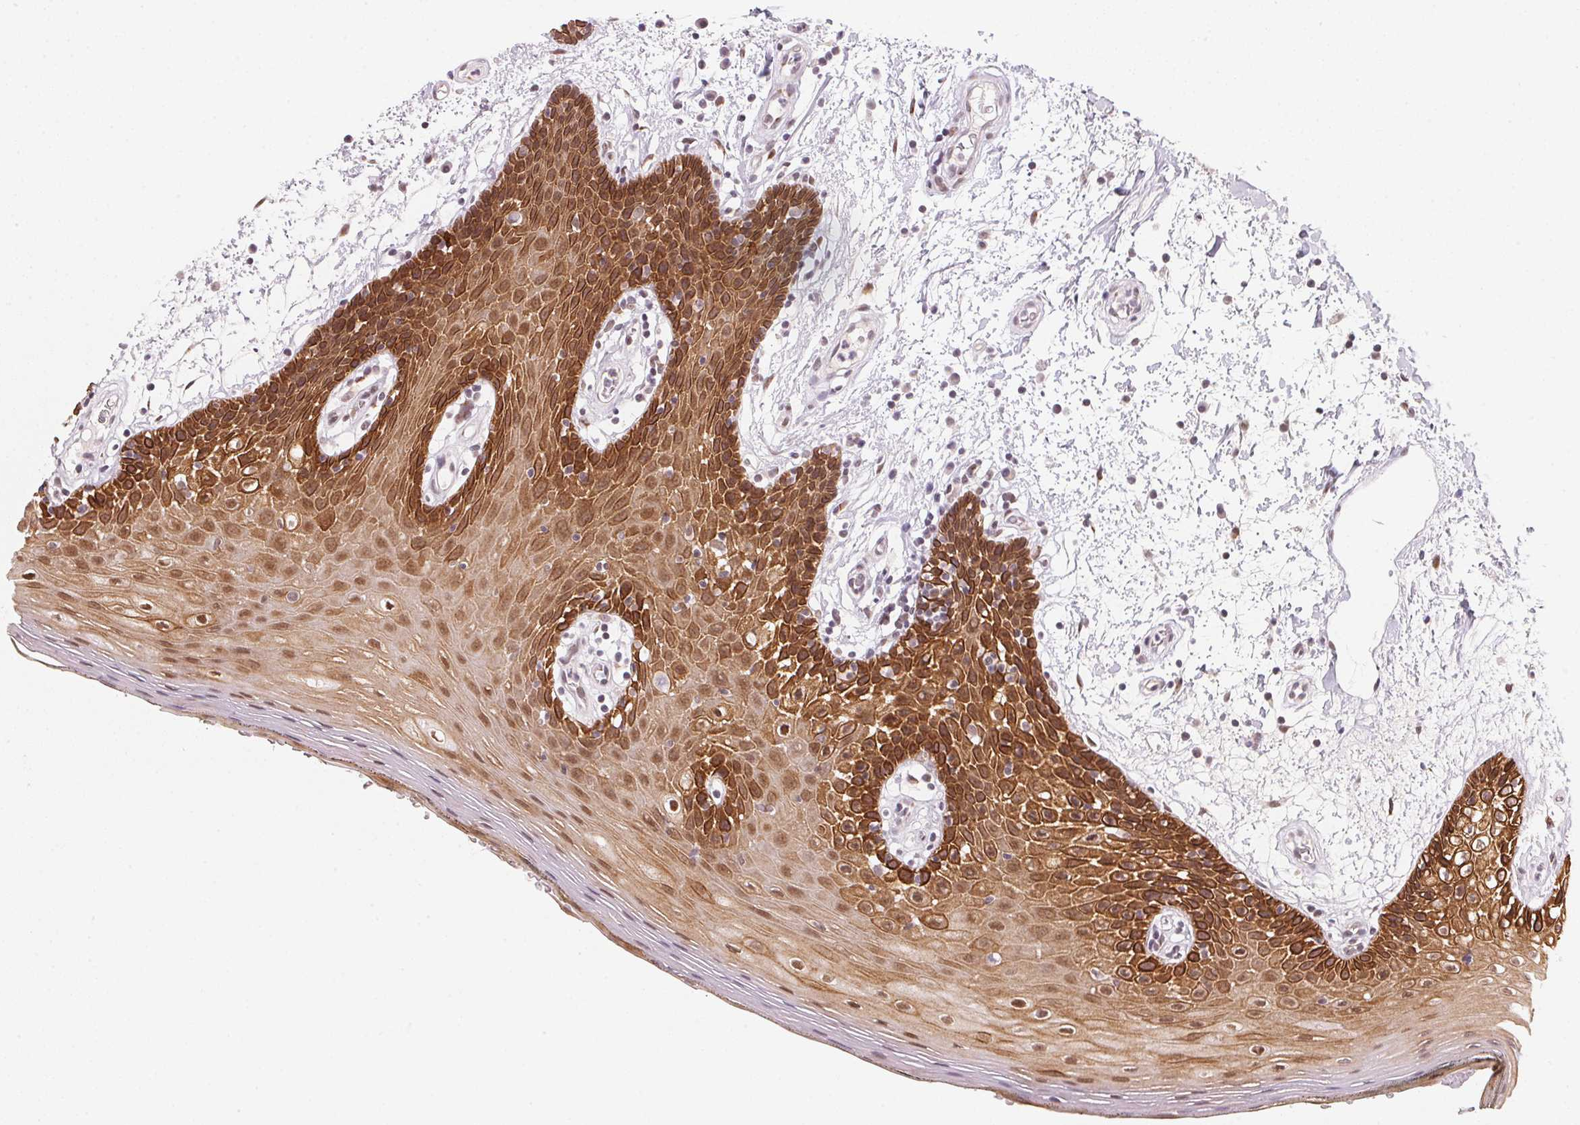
{"staining": {"intensity": "strong", "quantity": ">75%", "location": "cytoplasmic/membranous"}, "tissue": "oral mucosa", "cell_type": "Squamous epithelial cells", "image_type": "normal", "snomed": [{"axis": "morphology", "description": "Normal tissue, NOS"}, {"axis": "morphology", "description": "Squamous cell carcinoma, NOS"}, {"axis": "topography", "description": "Oral tissue"}, {"axis": "topography", "description": "Head-Neck"}], "caption": "IHC (DAB) staining of unremarkable oral mucosa demonstrates strong cytoplasmic/membranous protein staining in about >75% of squamous epithelial cells.", "gene": "RAB22A", "patient": {"sex": "male", "age": 52}}